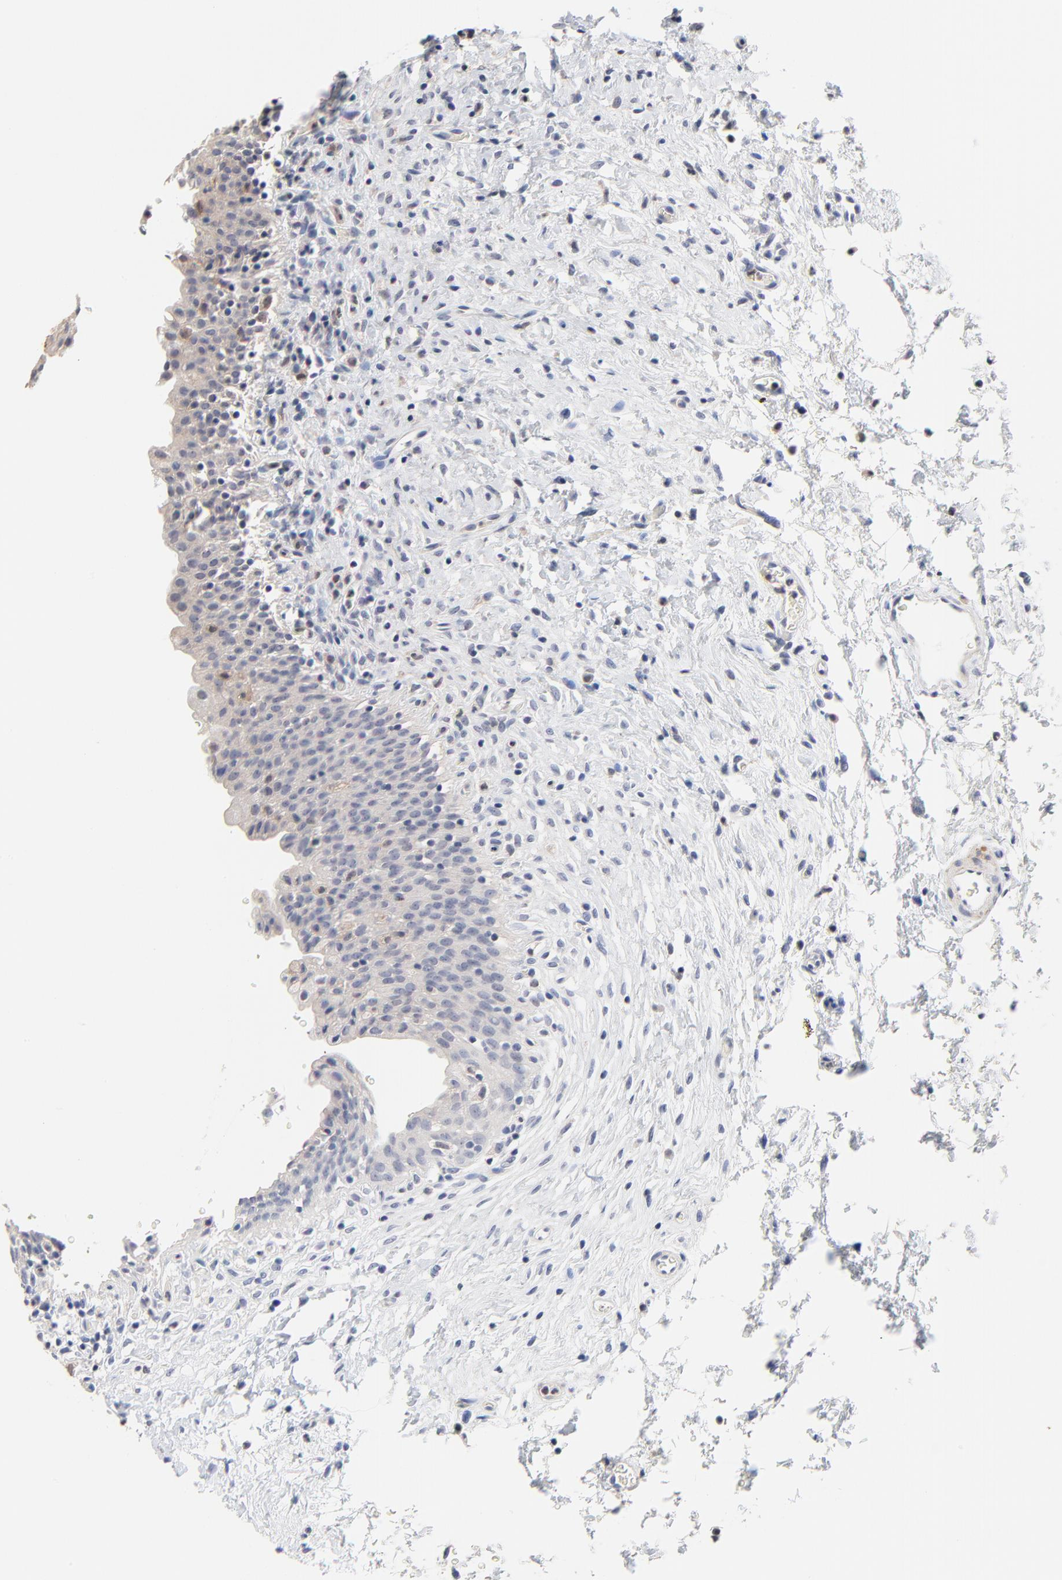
{"staining": {"intensity": "weak", "quantity": ">75%", "location": "cytoplasmic/membranous"}, "tissue": "urinary bladder", "cell_type": "Urothelial cells", "image_type": "normal", "snomed": [{"axis": "morphology", "description": "Normal tissue, NOS"}, {"axis": "topography", "description": "Urinary bladder"}], "caption": "Weak cytoplasmic/membranous protein expression is appreciated in about >75% of urothelial cells in urinary bladder. (DAB (3,3'-diaminobenzidine) IHC with brightfield microscopy, high magnification).", "gene": "AADAC", "patient": {"sex": "male", "age": 51}}